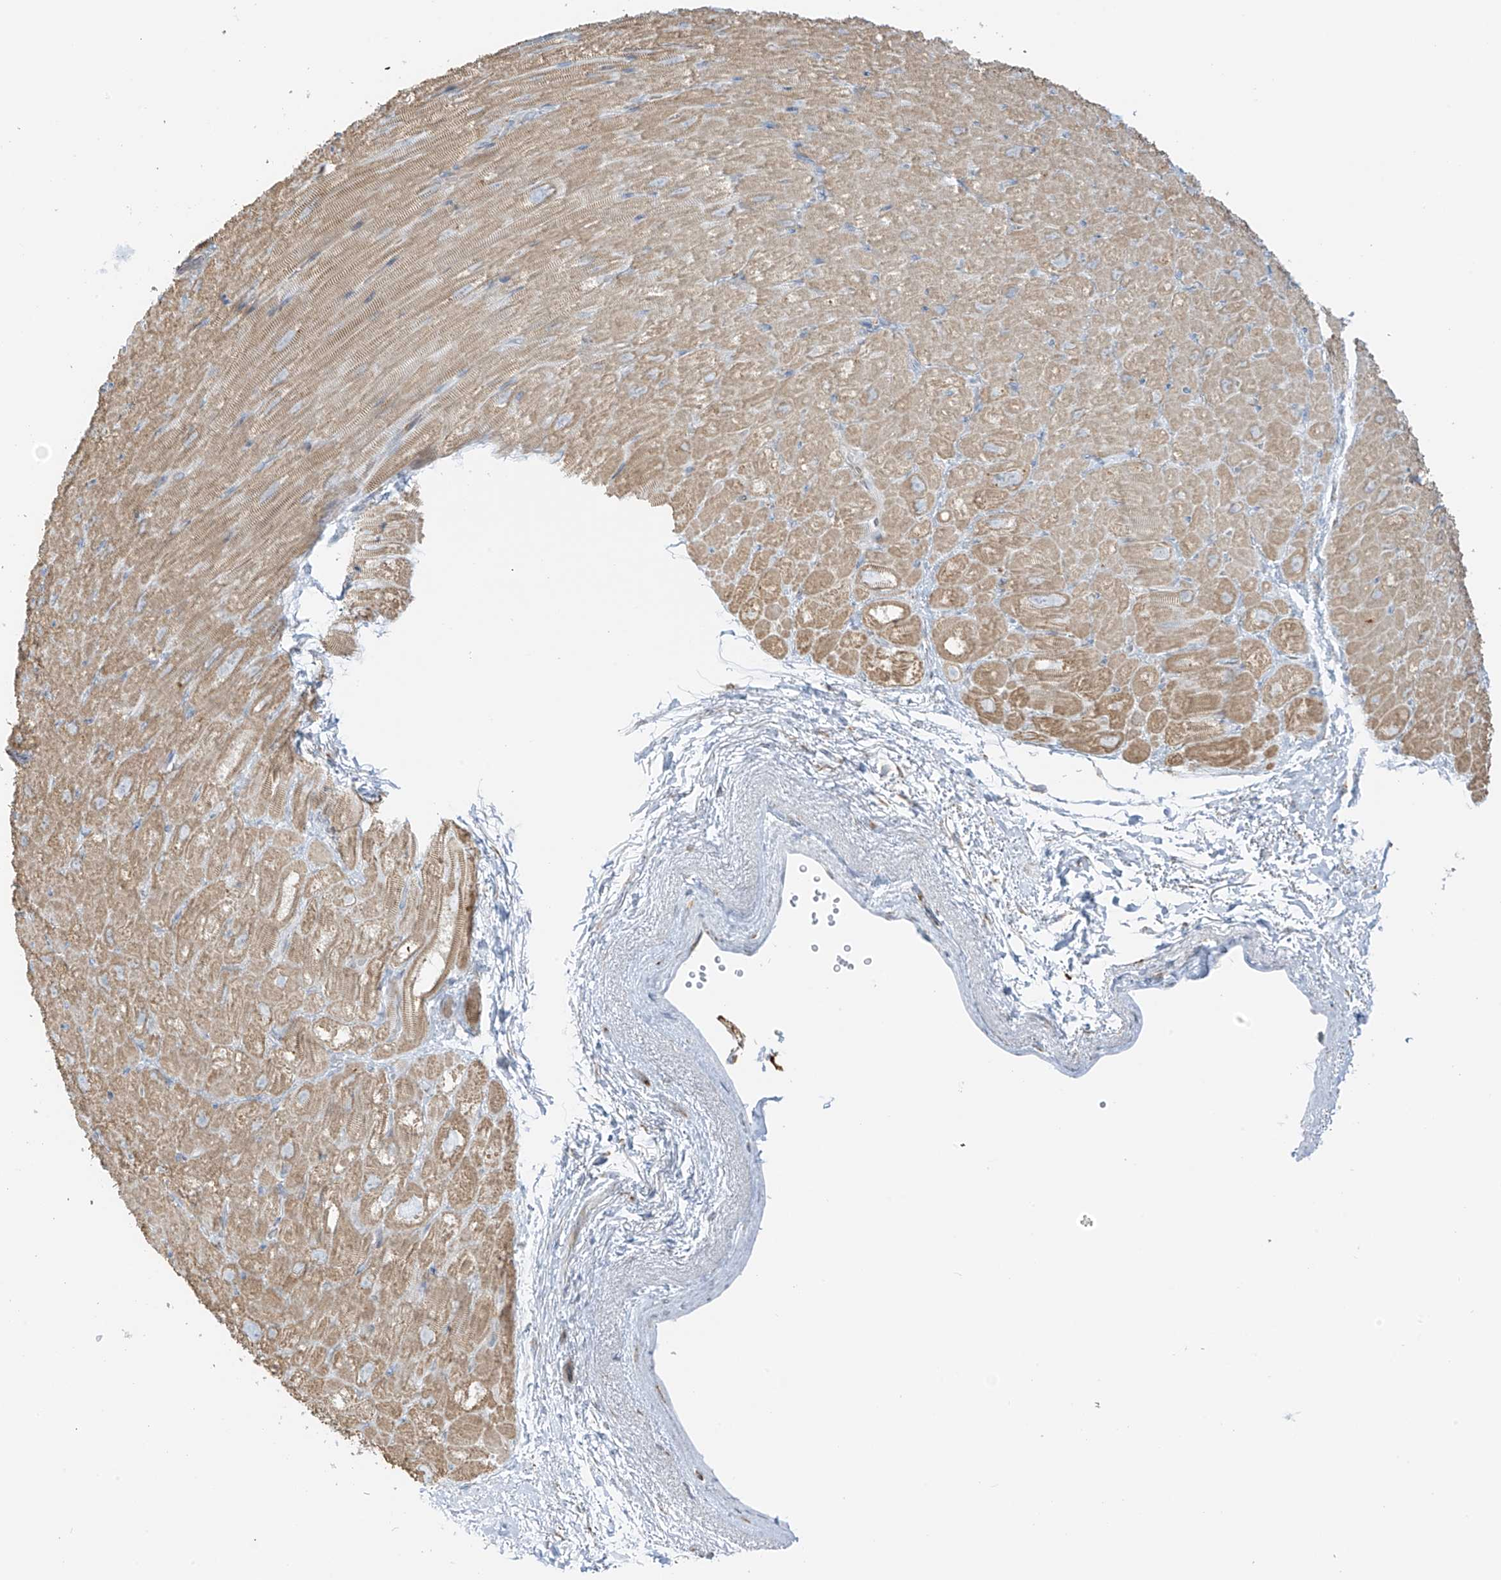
{"staining": {"intensity": "moderate", "quantity": ">75%", "location": "cytoplasmic/membranous"}, "tissue": "heart muscle", "cell_type": "Cardiomyocytes", "image_type": "normal", "snomed": [{"axis": "morphology", "description": "Normal tissue, NOS"}, {"axis": "topography", "description": "Heart"}], "caption": "Immunohistochemical staining of benign heart muscle exhibits moderate cytoplasmic/membranous protein expression in about >75% of cardiomyocytes.", "gene": "LRRC59", "patient": {"sex": "male", "age": 50}}